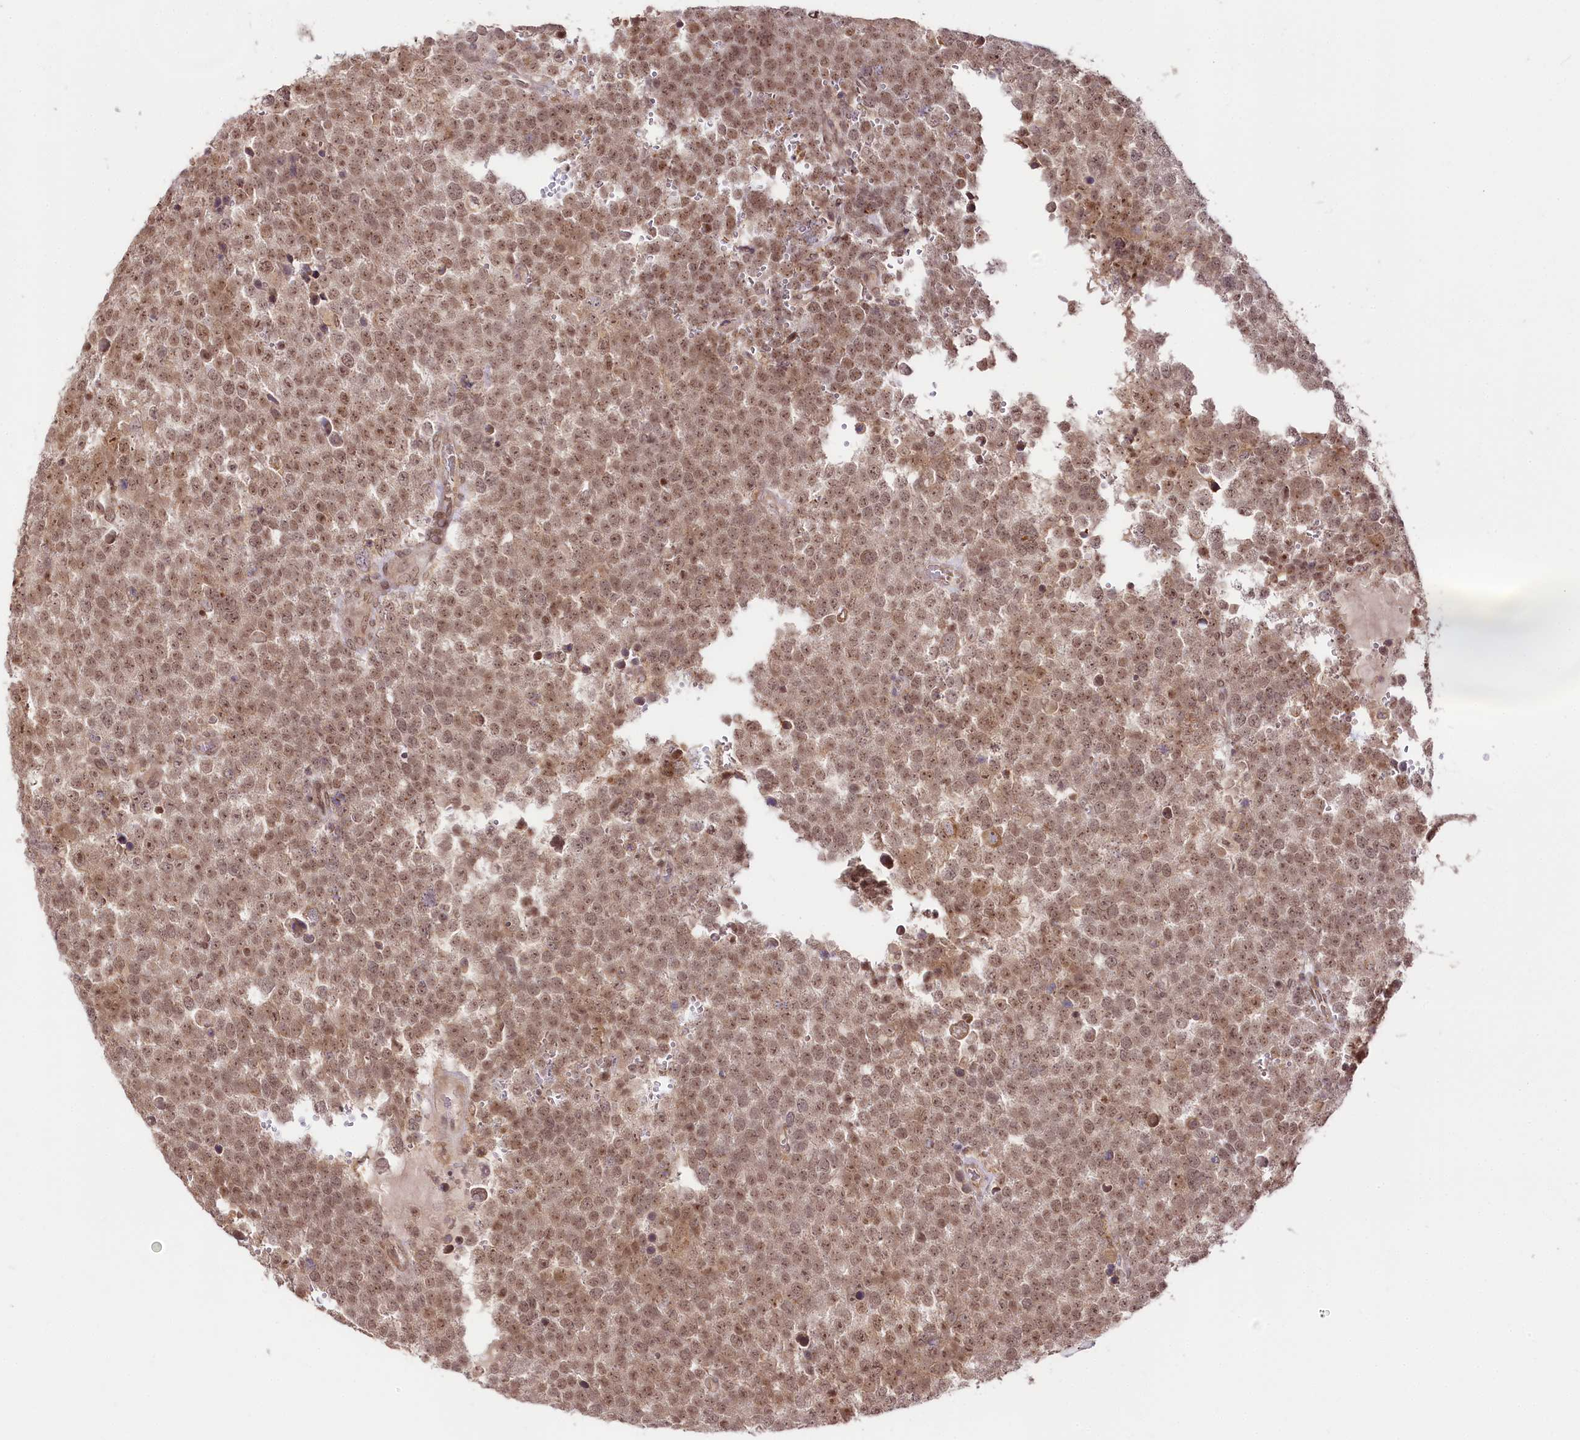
{"staining": {"intensity": "moderate", "quantity": ">75%", "location": "nuclear"}, "tissue": "testis cancer", "cell_type": "Tumor cells", "image_type": "cancer", "snomed": [{"axis": "morphology", "description": "Seminoma, NOS"}, {"axis": "topography", "description": "Testis"}], "caption": "Testis cancer (seminoma) stained with a protein marker shows moderate staining in tumor cells.", "gene": "ENSG00000144785", "patient": {"sex": "male", "age": 71}}